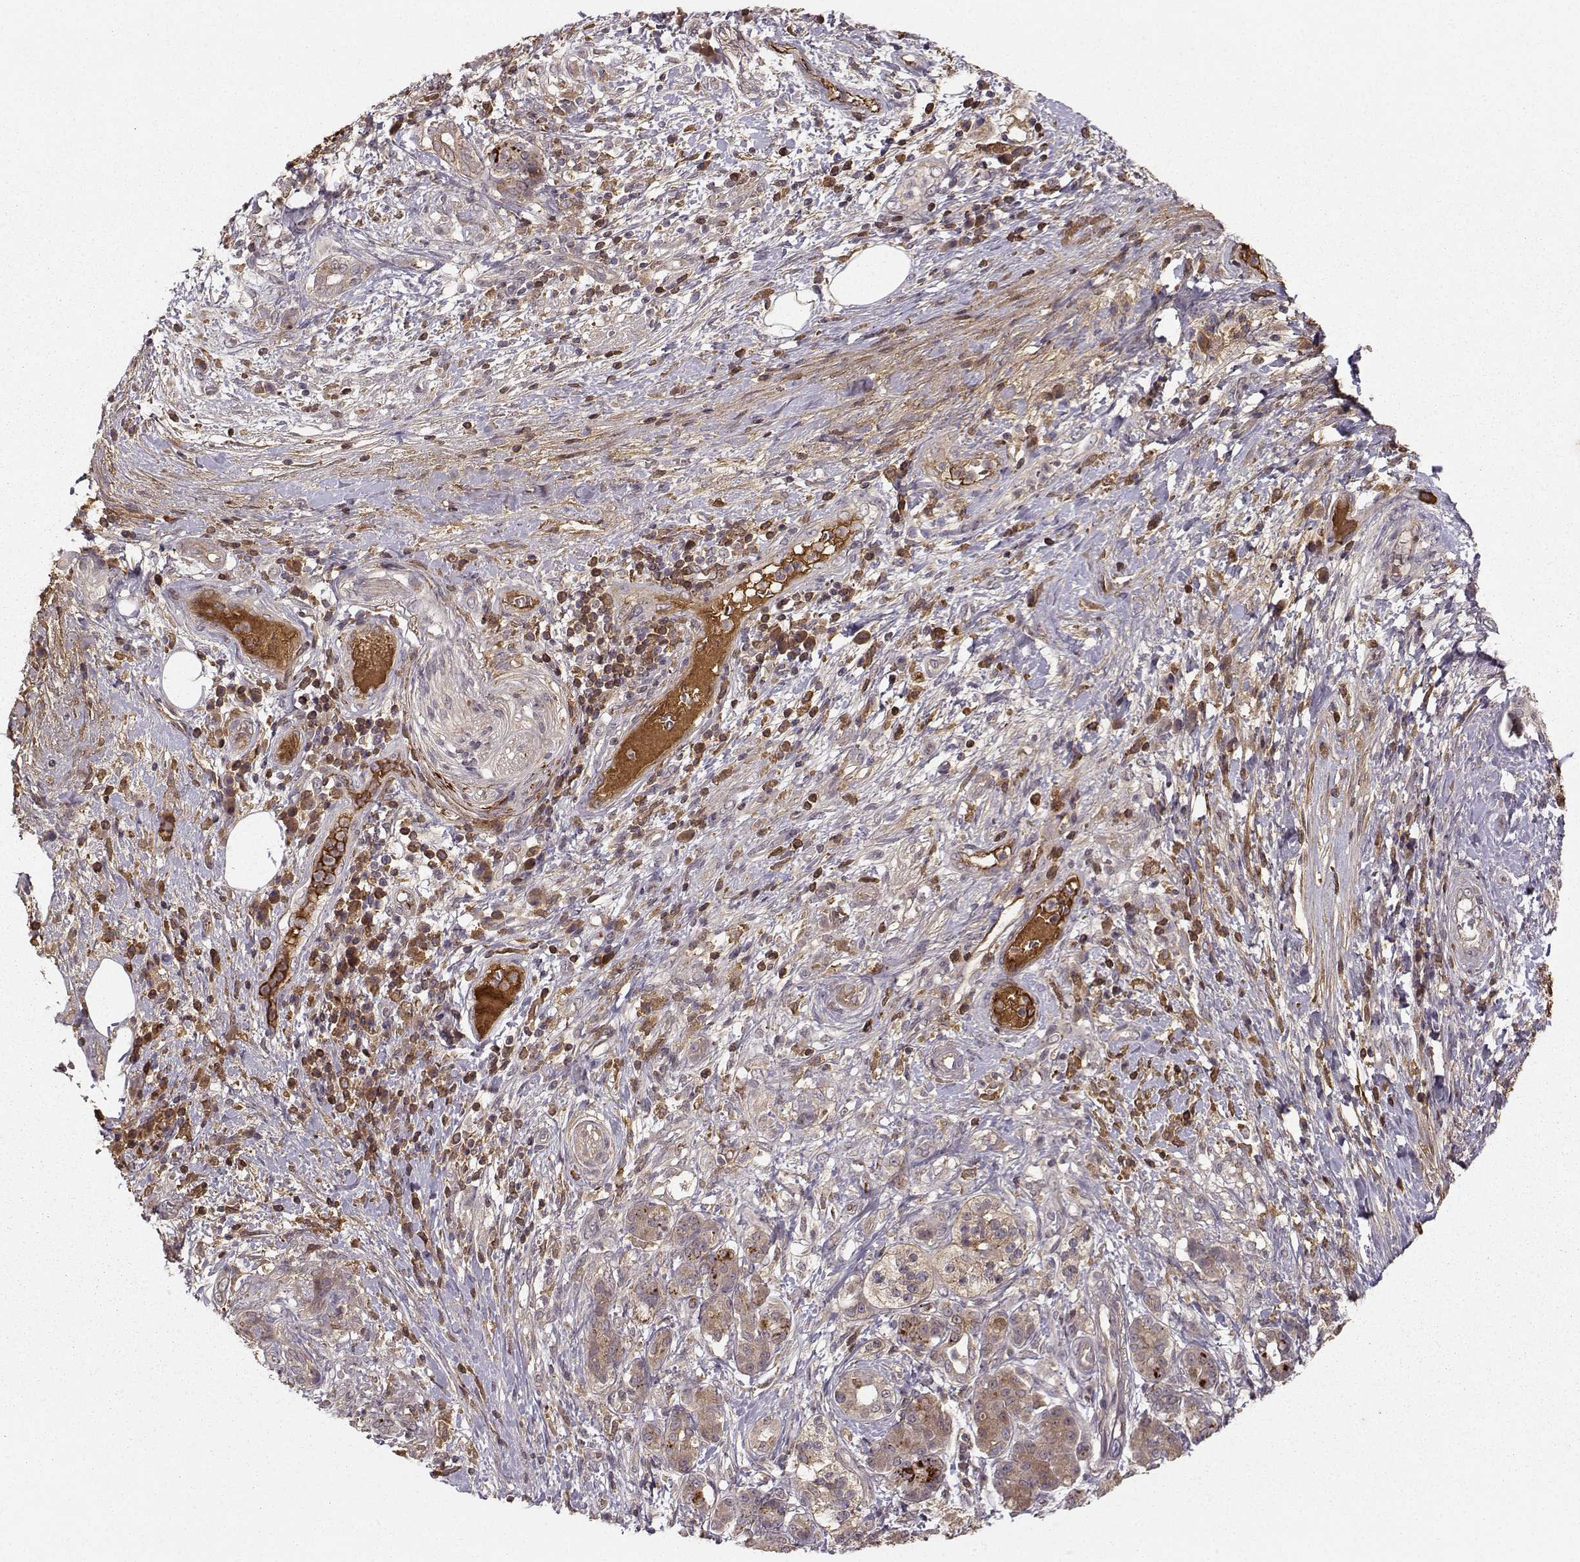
{"staining": {"intensity": "moderate", "quantity": "25%-75%", "location": "cytoplasmic/membranous"}, "tissue": "pancreatic cancer", "cell_type": "Tumor cells", "image_type": "cancer", "snomed": [{"axis": "morphology", "description": "Adenocarcinoma, NOS"}, {"axis": "topography", "description": "Pancreas"}], "caption": "Protein expression by IHC exhibits moderate cytoplasmic/membranous positivity in approximately 25%-75% of tumor cells in pancreatic adenocarcinoma.", "gene": "WNT6", "patient": {"sex": "female", "age": 73}}